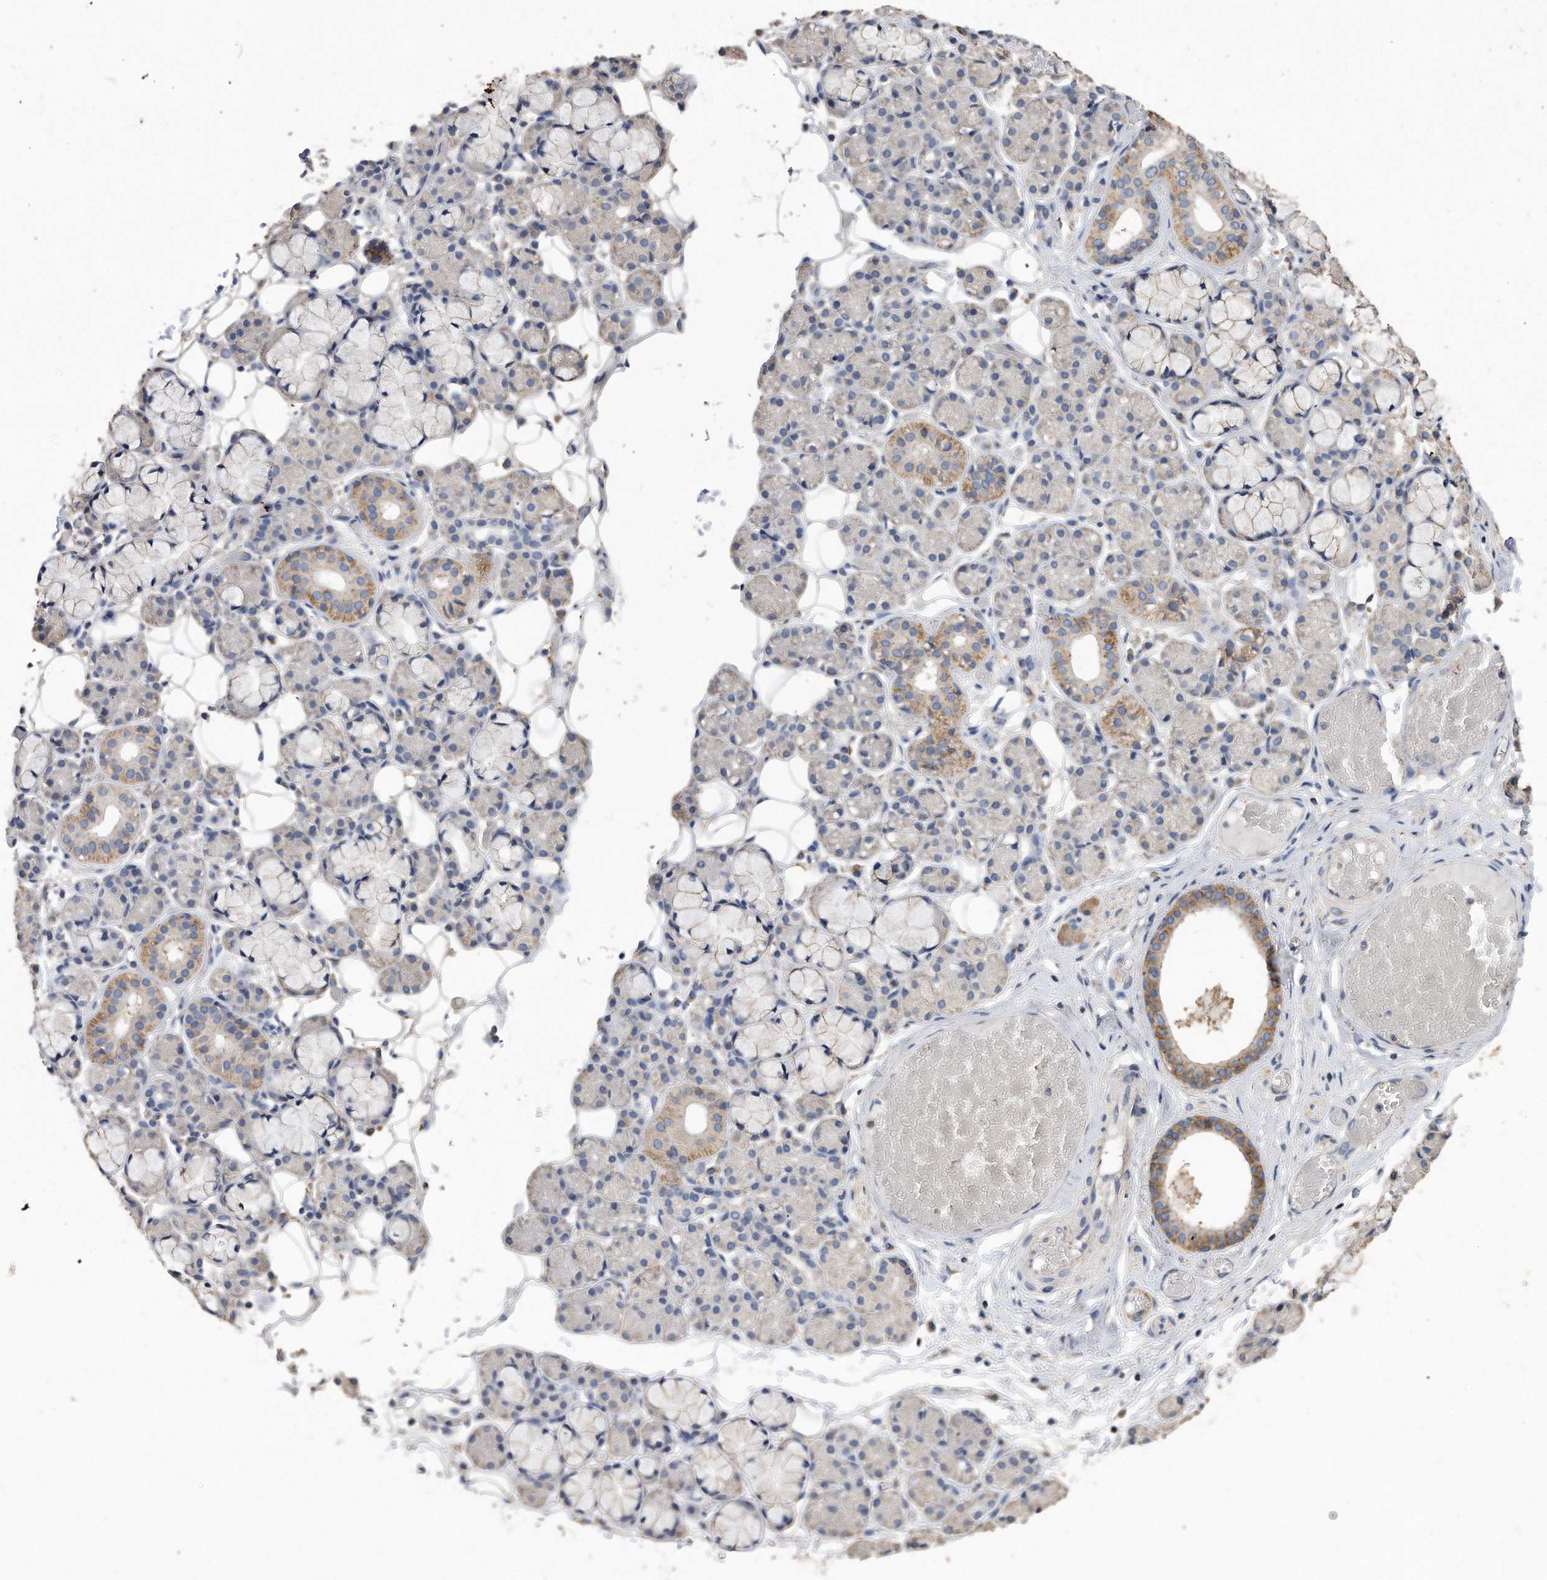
{"staining": {"intensity": "moderate", "quantity": "<25%", "location": "cytoplasmic/membranous"}, "tissue": "salivary gland", "cell_type": "Glandular cells", "image_type": "normal", "snomed": [{"axis": "morphology", "description": "Normal tissue, NOS"}, {"axis": "topography", "description": "Salivary gland"}], "caption": "Immunohistochemical staining of benign human salivary gland displays <25% levels of moderate cytoplasmic/membranous protein expression in about <25% of glandular cells. The staining was performed using DAB, with brown indicating positive protein expression. Nuclei are stained blue with hematoxylin.", "gene": "CDCP1", "patient": {"sex": "male", "age": 63}}